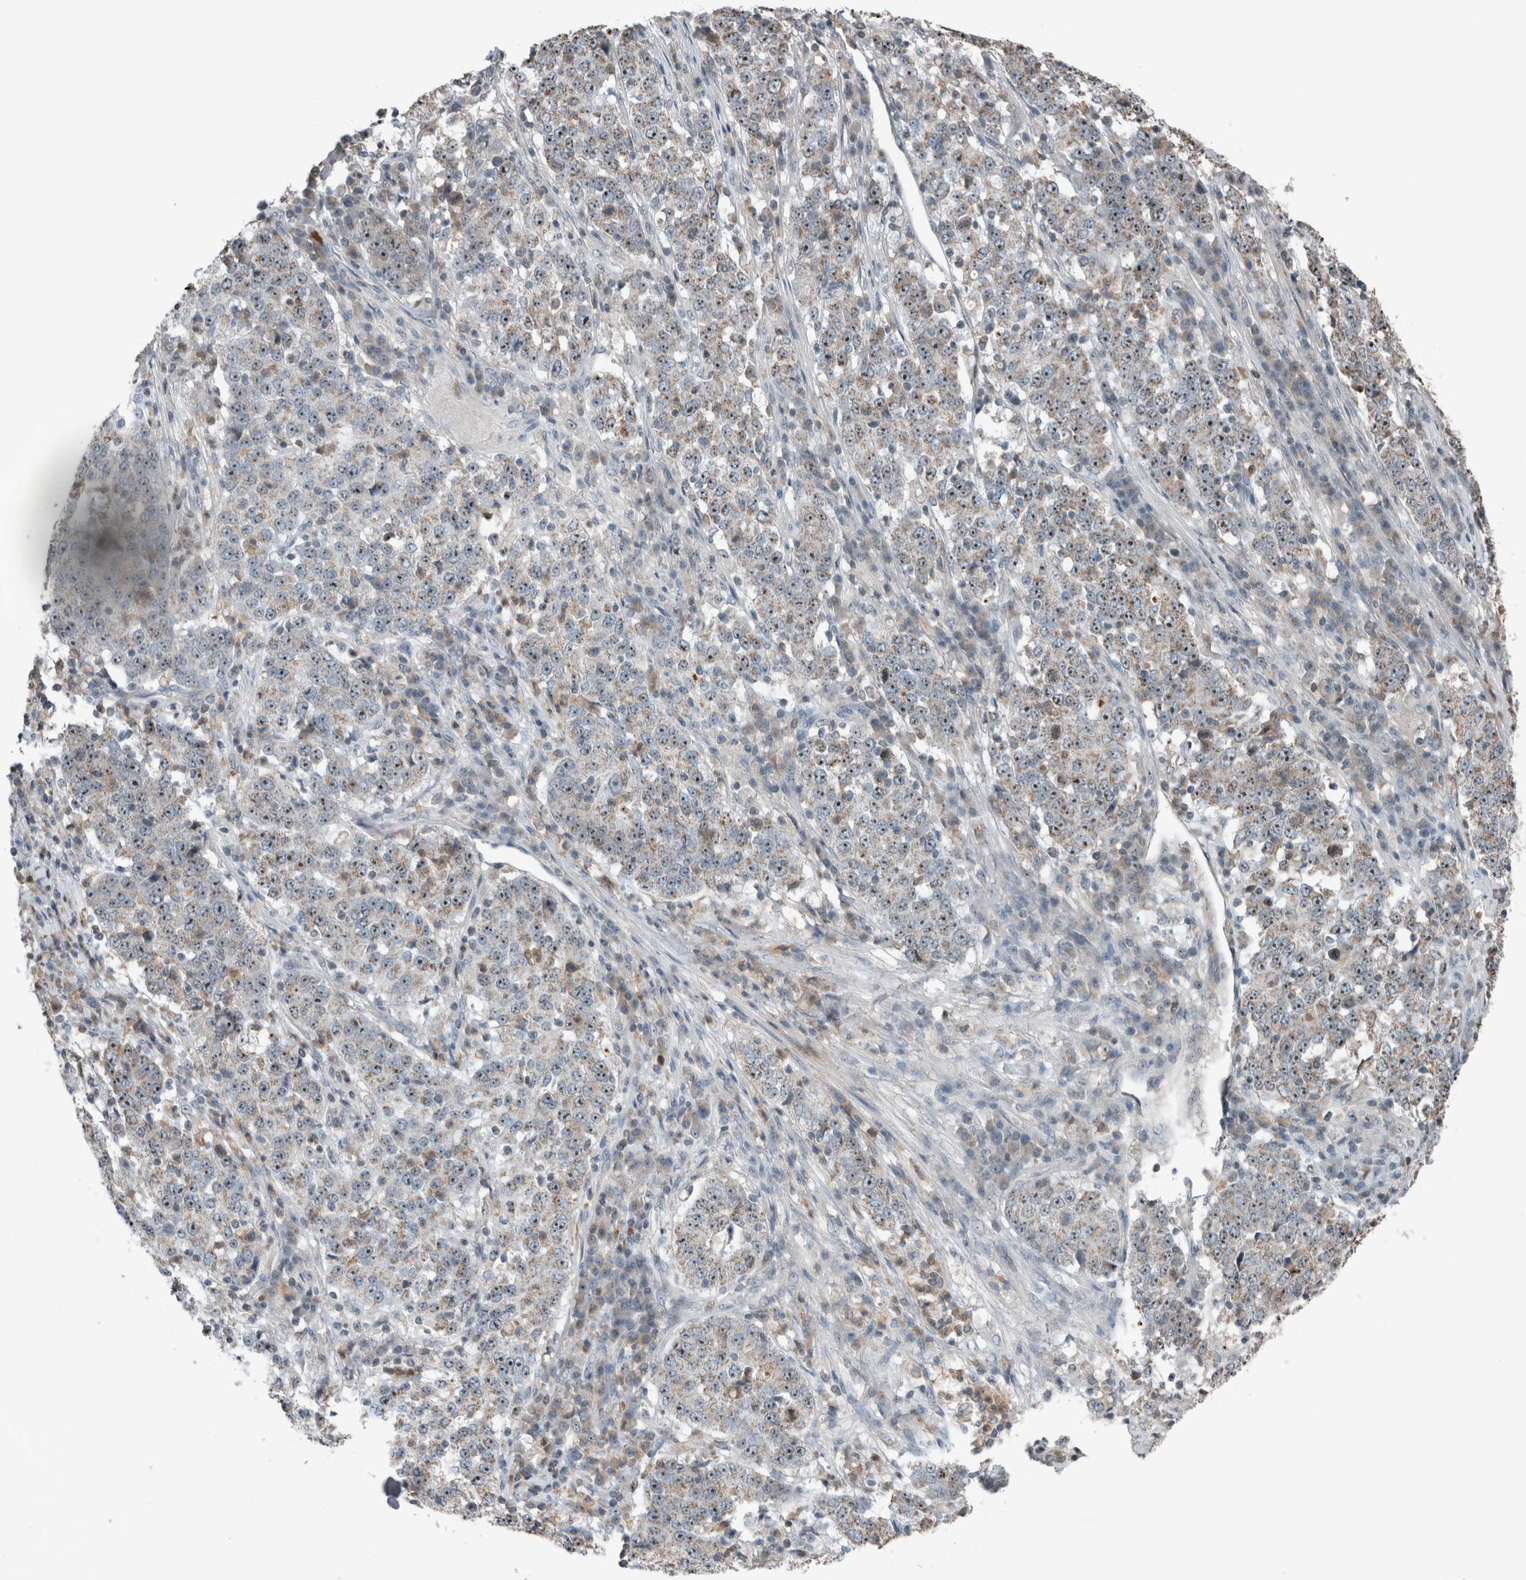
{"staining": {"intensity": "moderate", "quantity": ">75%", "location": "nuclear"}, "tissue": "stomach cancer", "cell_type": "Tumor cells", "image_type": "cancer", "snomed": [{"axis": "morphology", "description": "Adenocarcinoma, NOS"}, {"axis": "topography", "description": "Stomach"}], "caption": "Moderate nuclear protein expression is seen in approximately >75% of tumor cells in stomach cancer (adenocarcinoma).", "gene": "RPF1", "patient": {"sex": "male", "age": 59}}